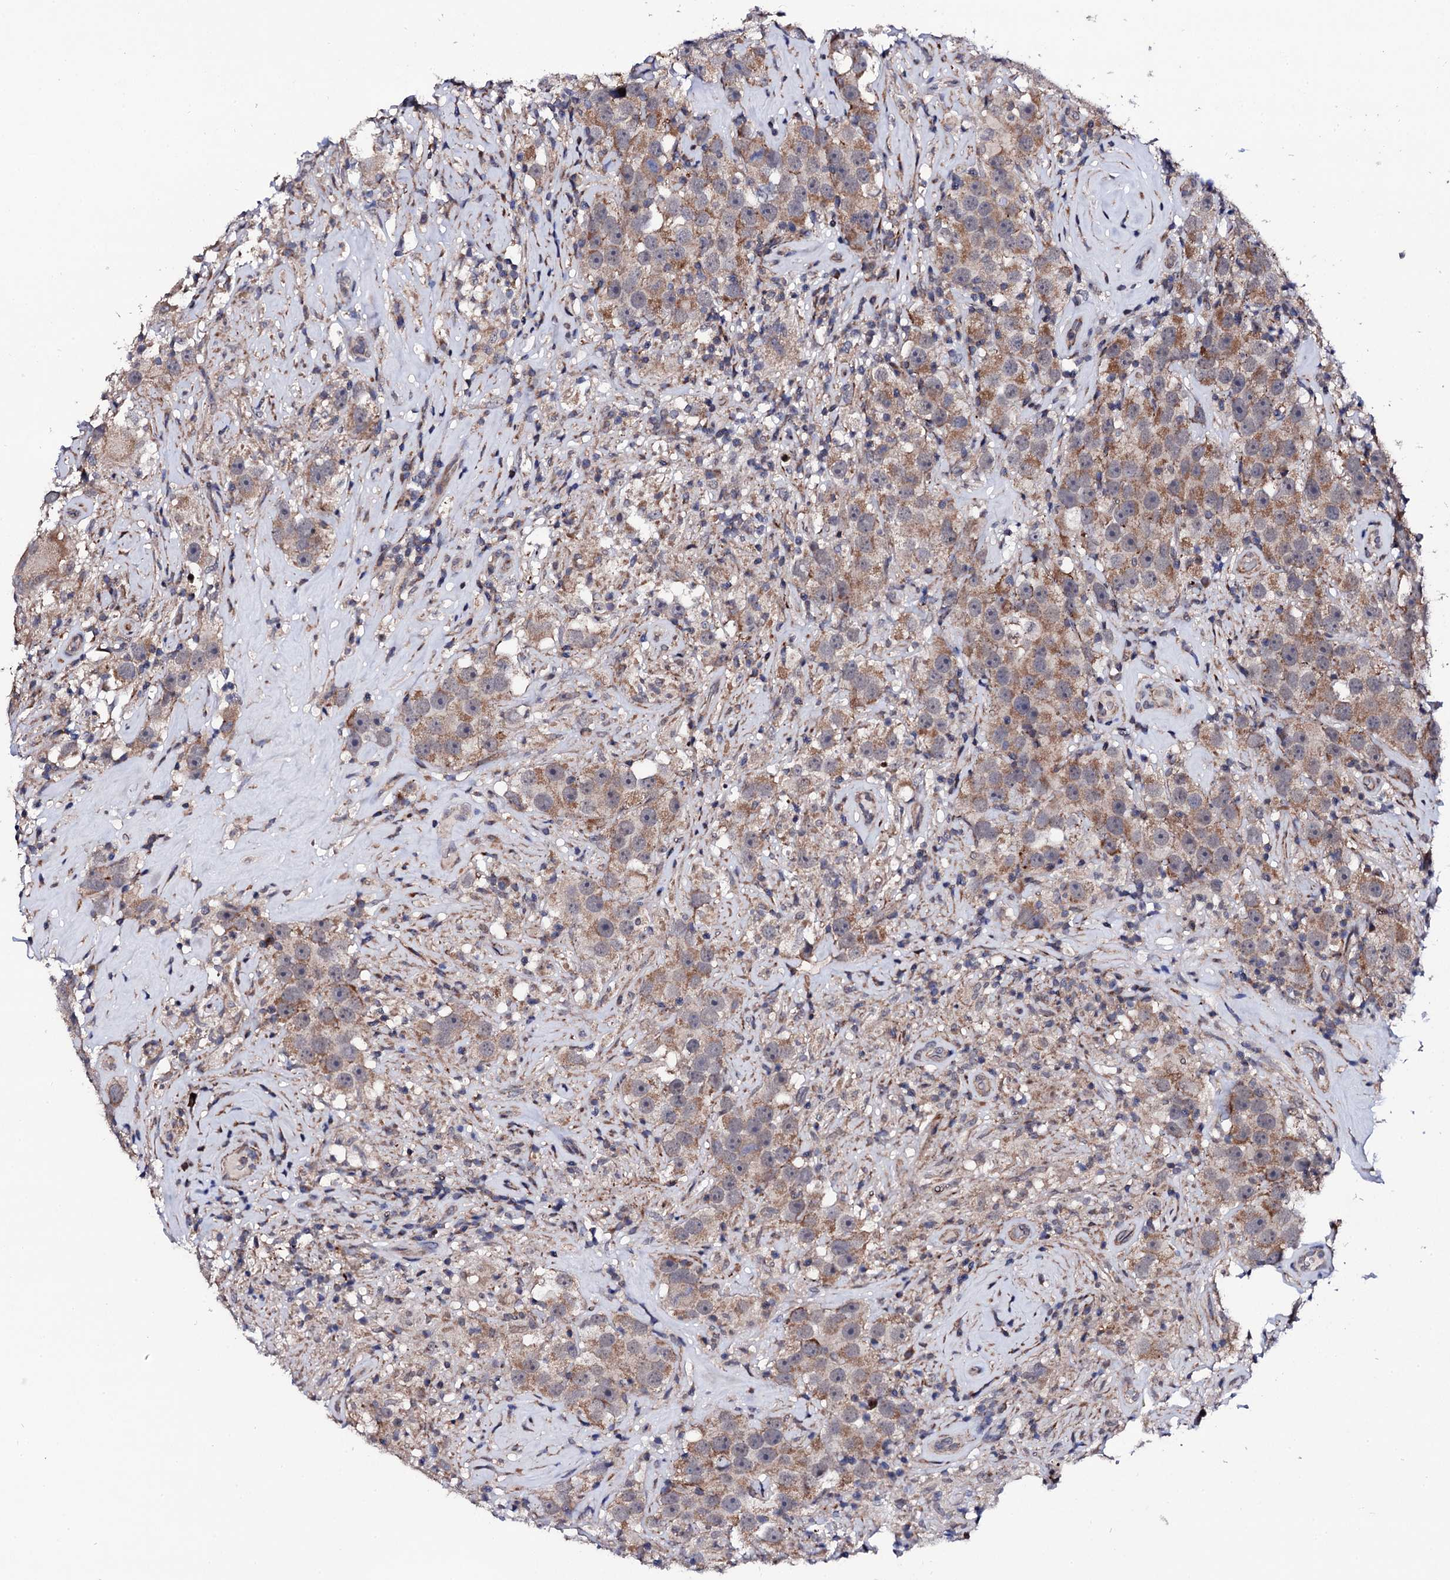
{"staining": {"intensity": "moderate", "quantity": ">75%", "location": "cytoplasmic/membranous"}, "tissue": "testis cancer", "cell_type": "Tumor cells", "image_type": "cancer", "snomed": [{"axis": "morphology", "description": "Seminoma, NOS"}, {"axis": "topography", "description": "Testis"}], "caption": "A photomicrograph showing moderate cytoplasmic/membranous staining in approximately >75% of tumor cells in testis seminoma, as visualized by brown immunohistochemical staining.", "gene": "COG4", "patient": {"sex": "male", "age": 49}}